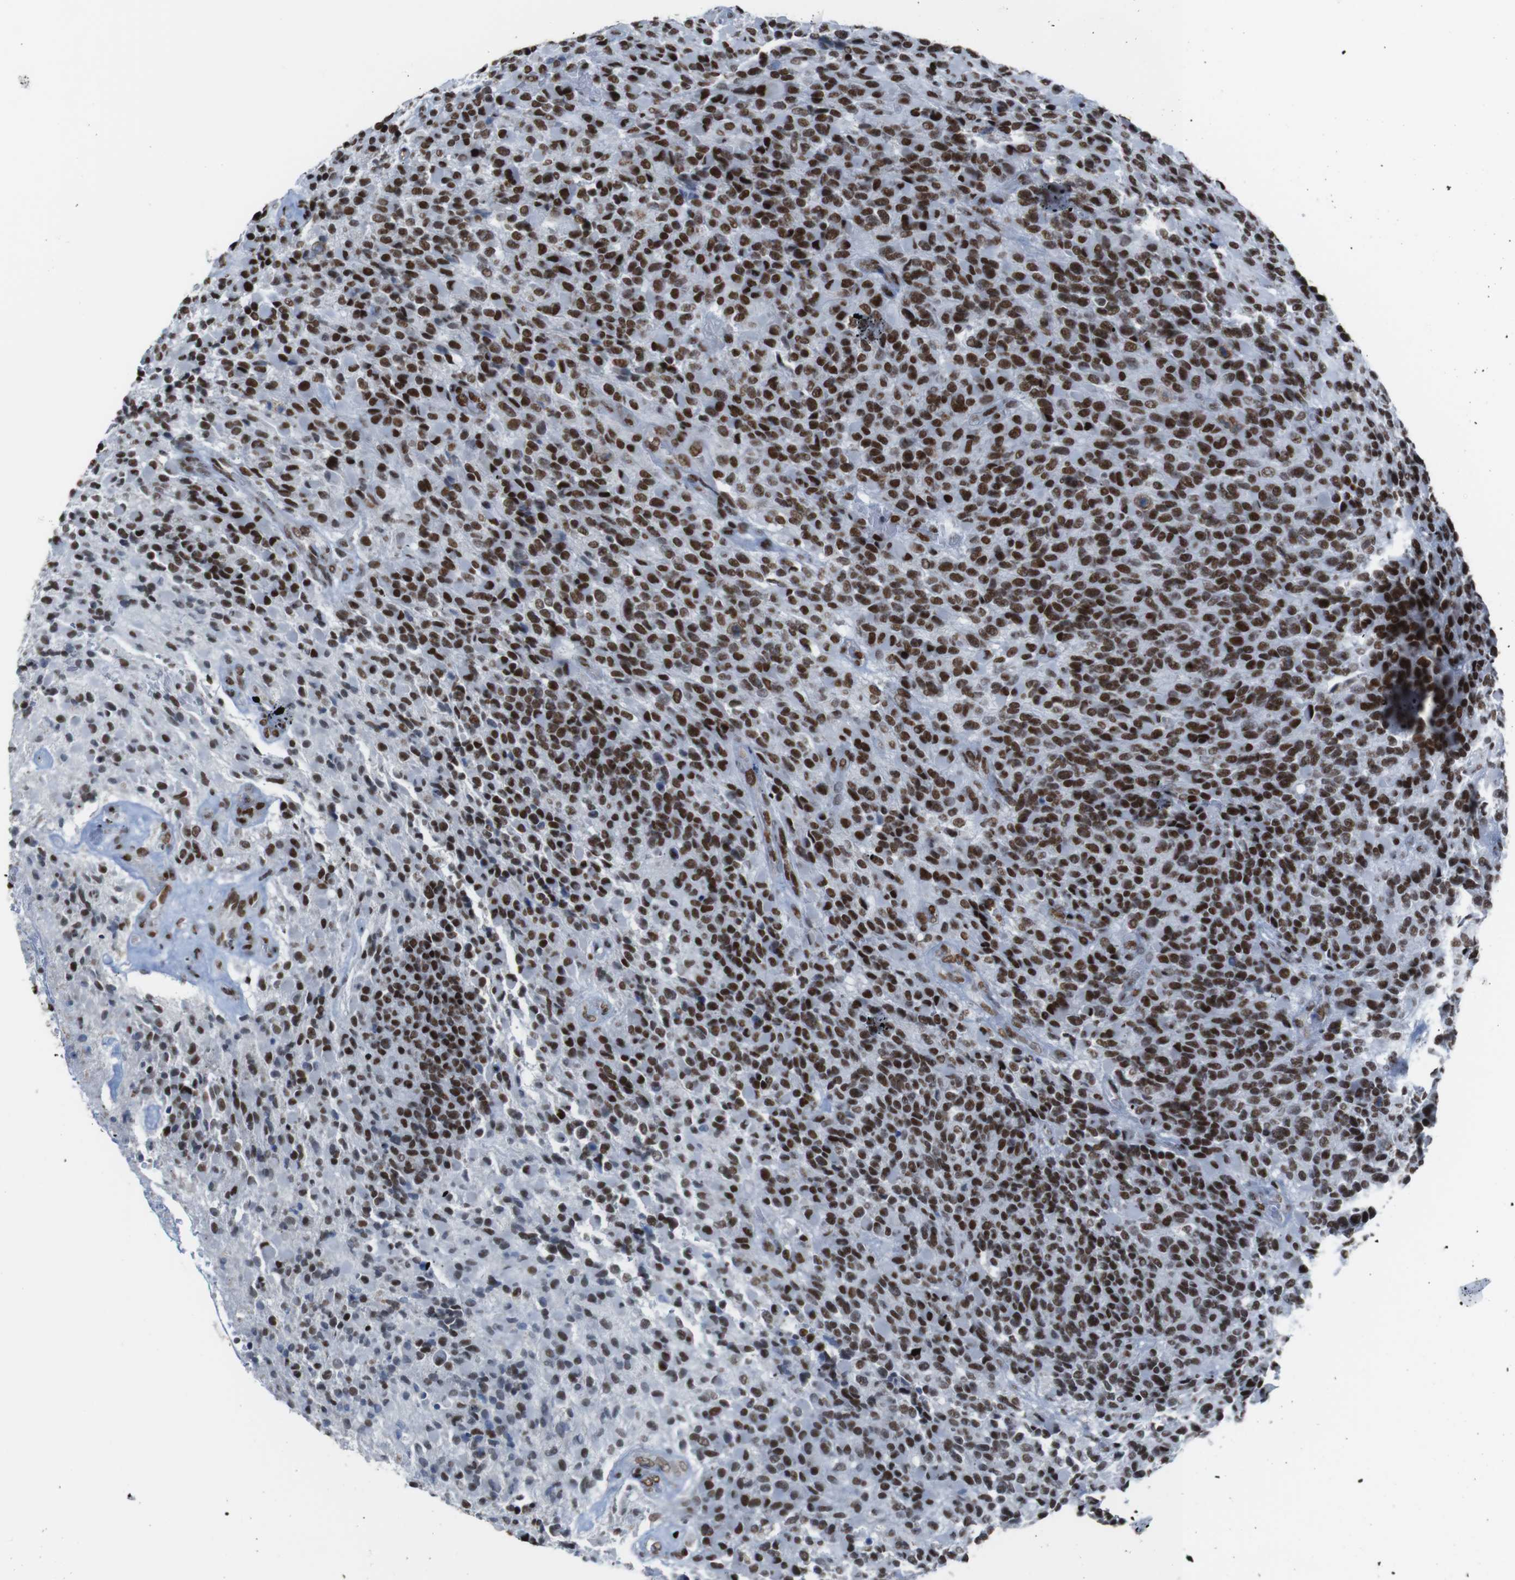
{"staining": {"intensity": "strong", "quantity": ">75%", "location": "nuclear"}, "tissue": "glioma", "cell_type": "Tumor cells", "image_type": "cancer", "snomed": [{"axis": "morphology", "description": "Glioma, malignant, High grade"}, {"axis": "topography", "description": "Brain"}], "caption": "About >75% of tumor cells in malignant high-grade glioma show strong nuclear protein staining as visualized by brown immunohistochemical staining.", "gene": "ROMO1", "patient": {"sex": "male", "age": 71}}